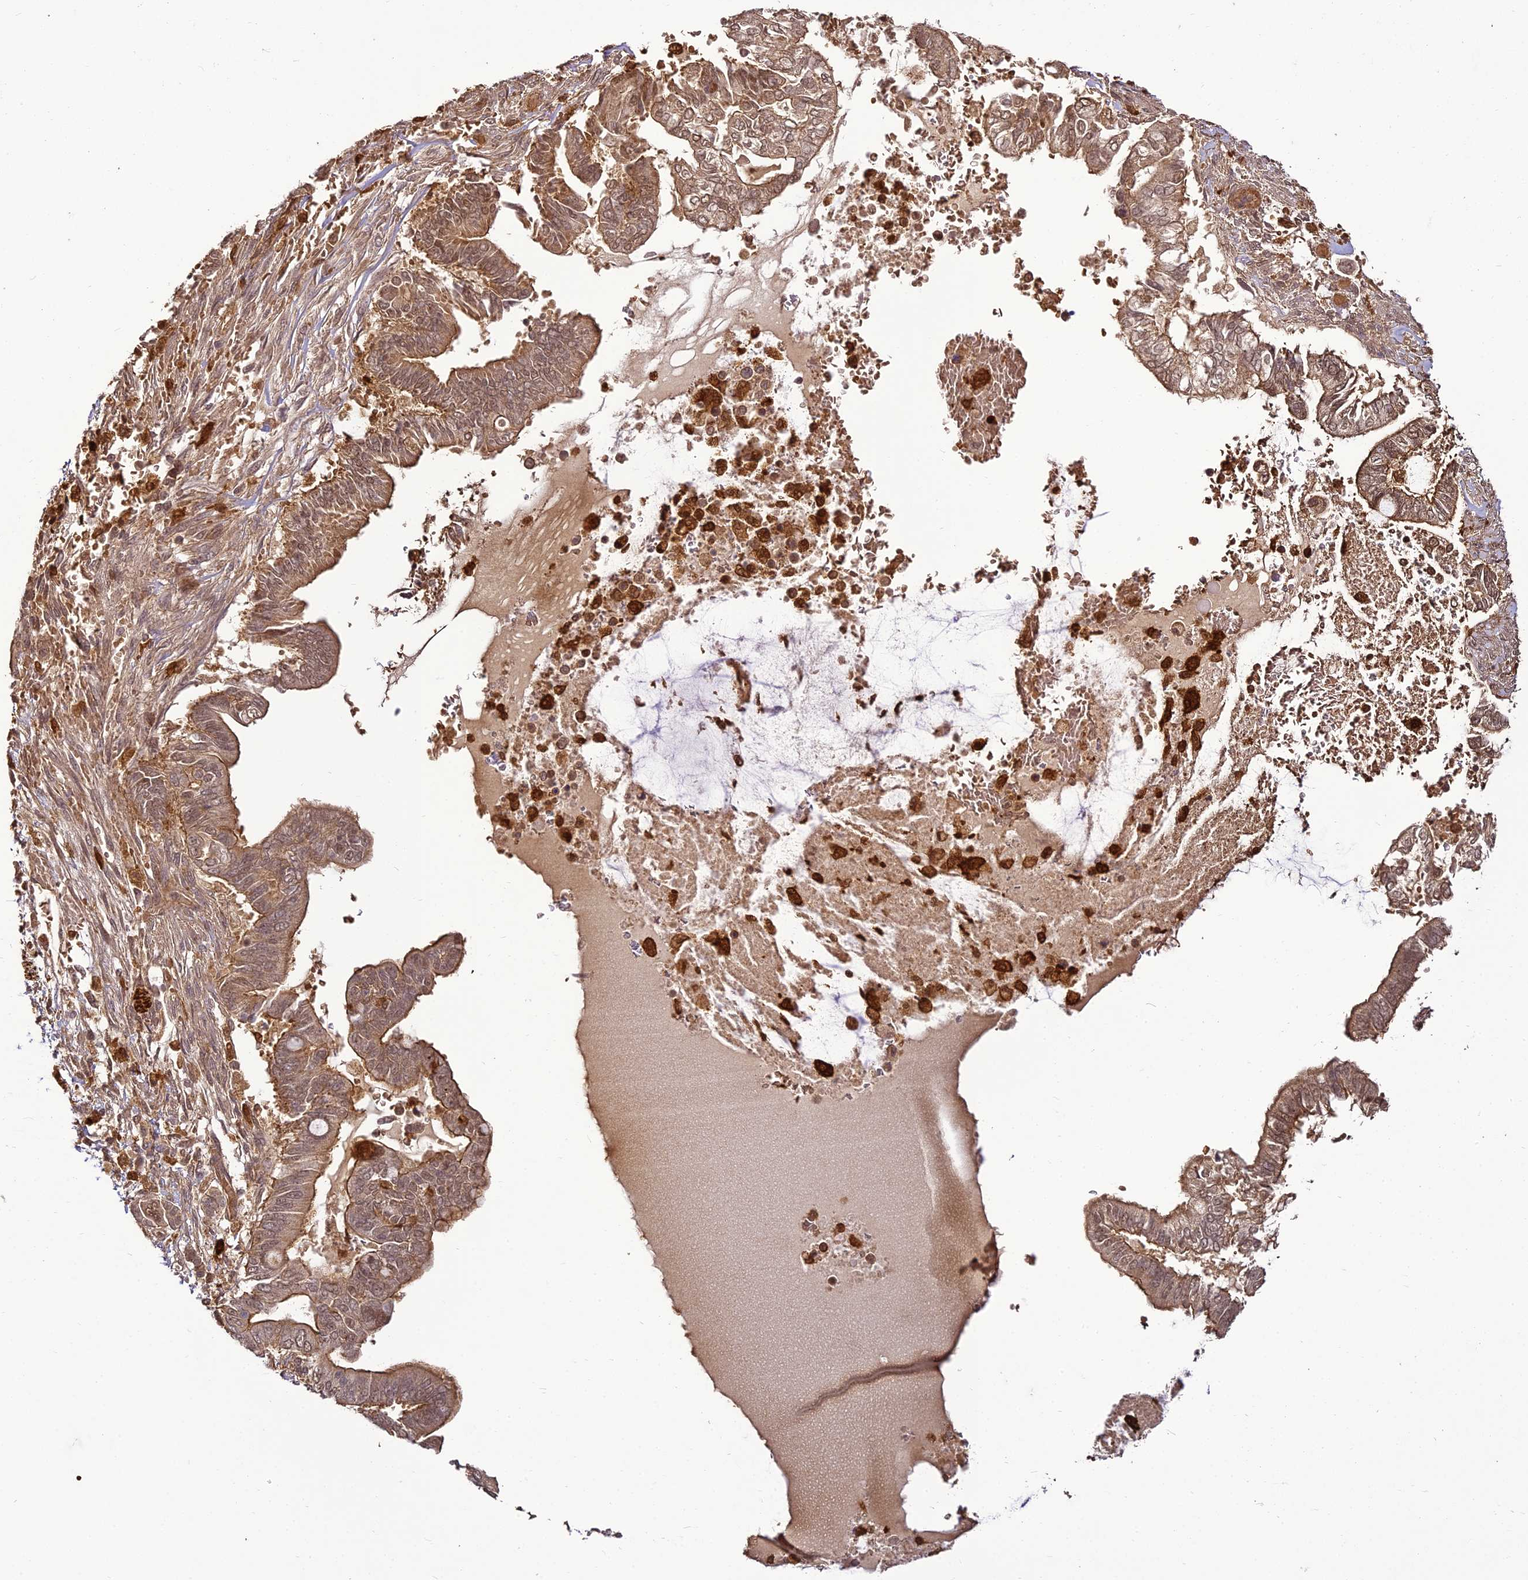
{"staining": {"intensity": "moderate", "quantity": "25%-75%", "location": "cytoplasmic/membranous"}, "tissue": "pancreatic cancer", "cell_type": "Tumor cells", "image_type": "cancer", "snomed": [{"axis": "morphology", "description": "Adenocarcinoma, NOS"}, {"axis": "topography", "description": "Pancreas"}], "caption": "Immunohistochemical staining of adenocarcinoma (pancreatic) demonstrates medium levels of moderate cytoplasmic/membranous positivity in about 25%-75% of tumor cells.", "gene": "BCDIN3D", "patient": {"sex": "male", "age": 68}}